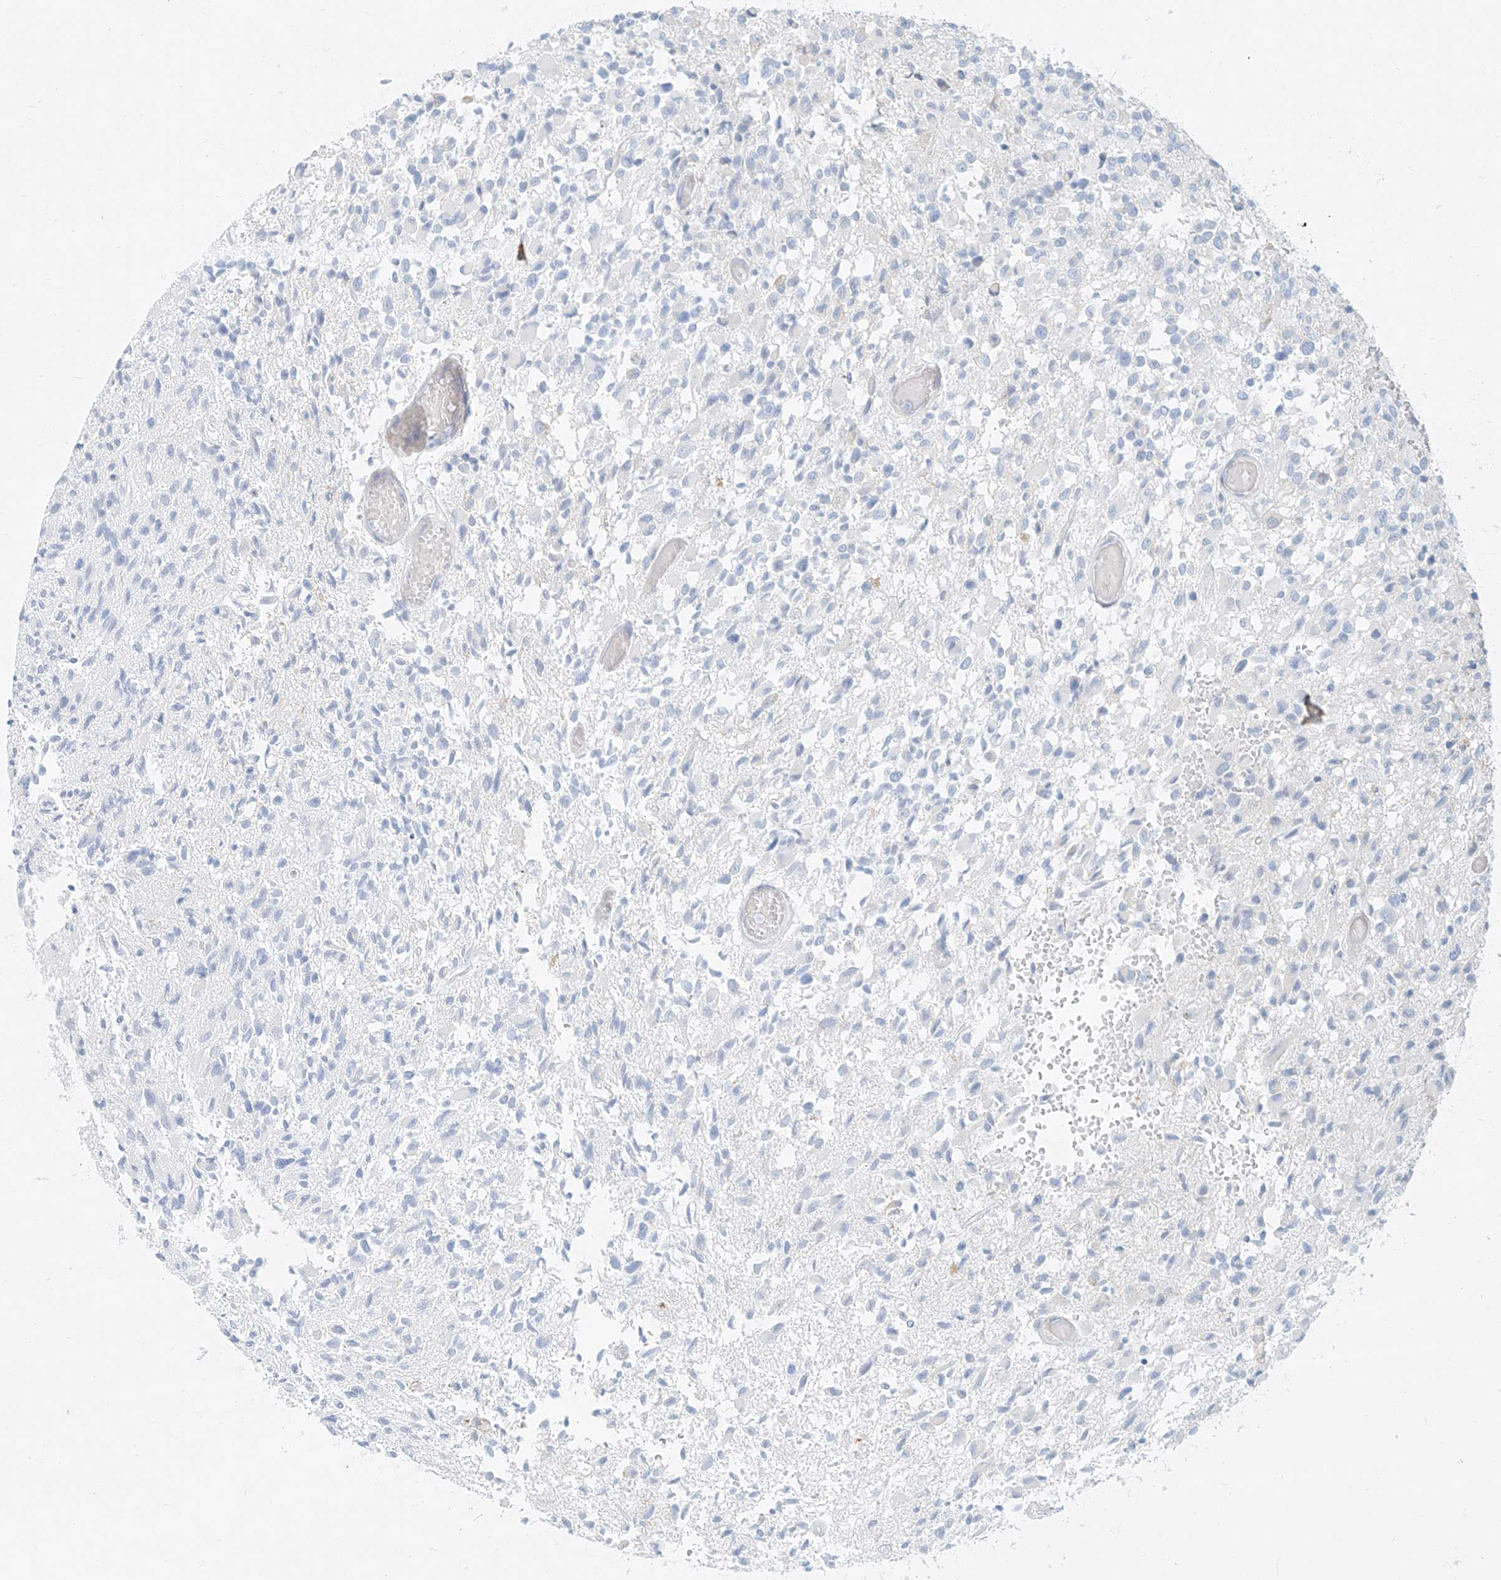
{"staining": {"intensity": "negative", "quantity": "none", "location": "none"}, "tissue": "glioma", "cell_type": "Tumor cells", "image_type": "cancer", "snomed": [{"axis": "morphology", "description": "Glioma, malignant, High grade"}, {"axis": "morphology", "description": "Glioblastoma, NOS"}, {"axis": "topography", "description": "Brain"}], "caption": "Protein analysis of high-grade glioma (malignant) shows no significant staining in tumor cells.", "gene": "AJM1", "patient": {"sex": "male", "age": 60}}